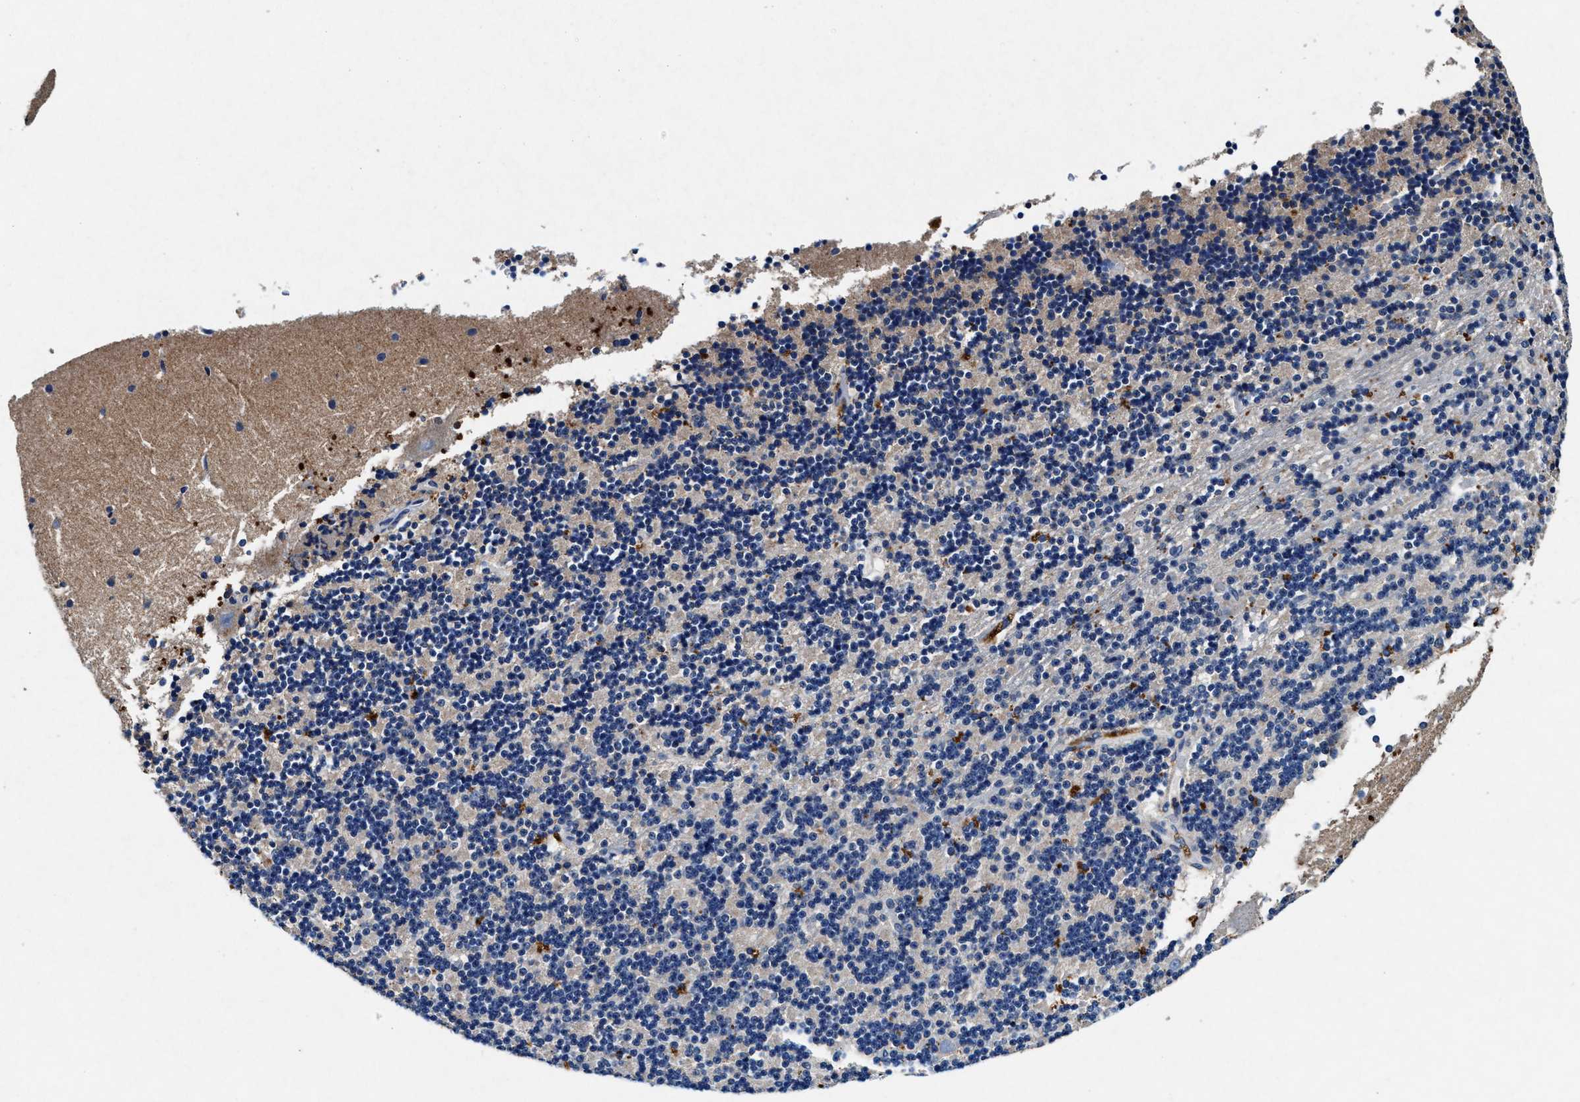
{"staining": {"intensity": "weak", "quantity": "25%-75%", "location": "cytoplasmic/membranous"}, "tissue": "cerebellum", "cell_type": "Cells in granular layer", "image_type": "normal", "snomed": [{"axis": "morphology", "description": "Normal tissue, NOS"}, {"axis": "topography", "description": "Cerebellum"}], "caption": "A high-resolution image shows immunohistochemistry (IHC) staining of benign cerebellum, which demonstrates weak cytoplasmic/membranous staining in about 25%-75% of cells in granular layer. (DAB (3,3'-diaminobenzidine) IHC with brightfield microscopy, high magnification).", "gene": "SLC8A1", "patient": {"sex": "female", "age": 19}}